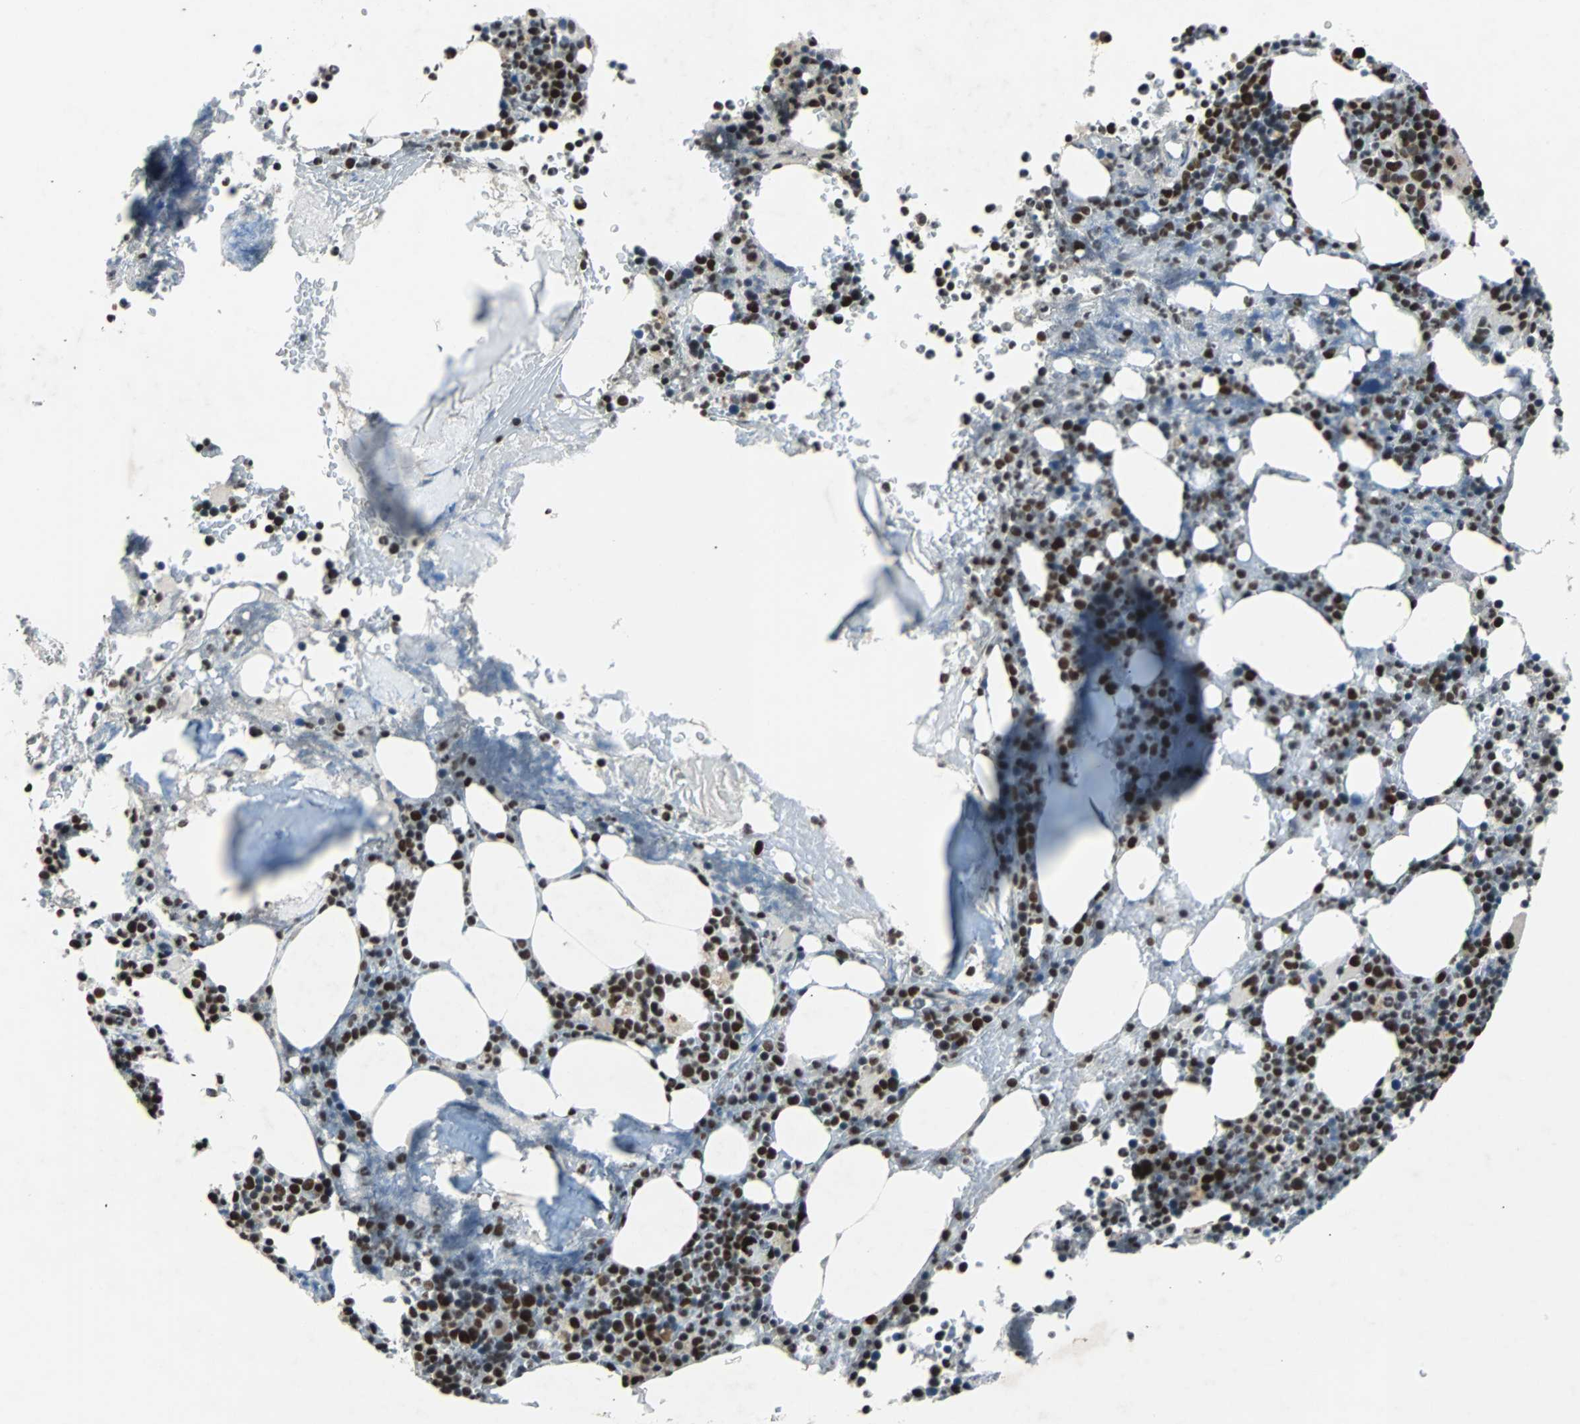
{"staining": {"intensity": "strong", "quantity": "25%-75%", "location": "nuclear"}, "tissue": "bone marrow", "cell_type": "Hematopoietic cells", "image_type": "normal", "snomed": [{"axis": "morphology", "description": "Normal tissue, NOS"}, {"axis": "topography", "description": "Bone marrow"}], "caption": "Bone marrow stained with DAB immunohistochemistry (IHC) reveals high levels of strong nuclear positivity in about 25%-75% of hematopoietic cells.", "gene": "GATAD2A", "patient": {"sex": "female", "age": 66}}